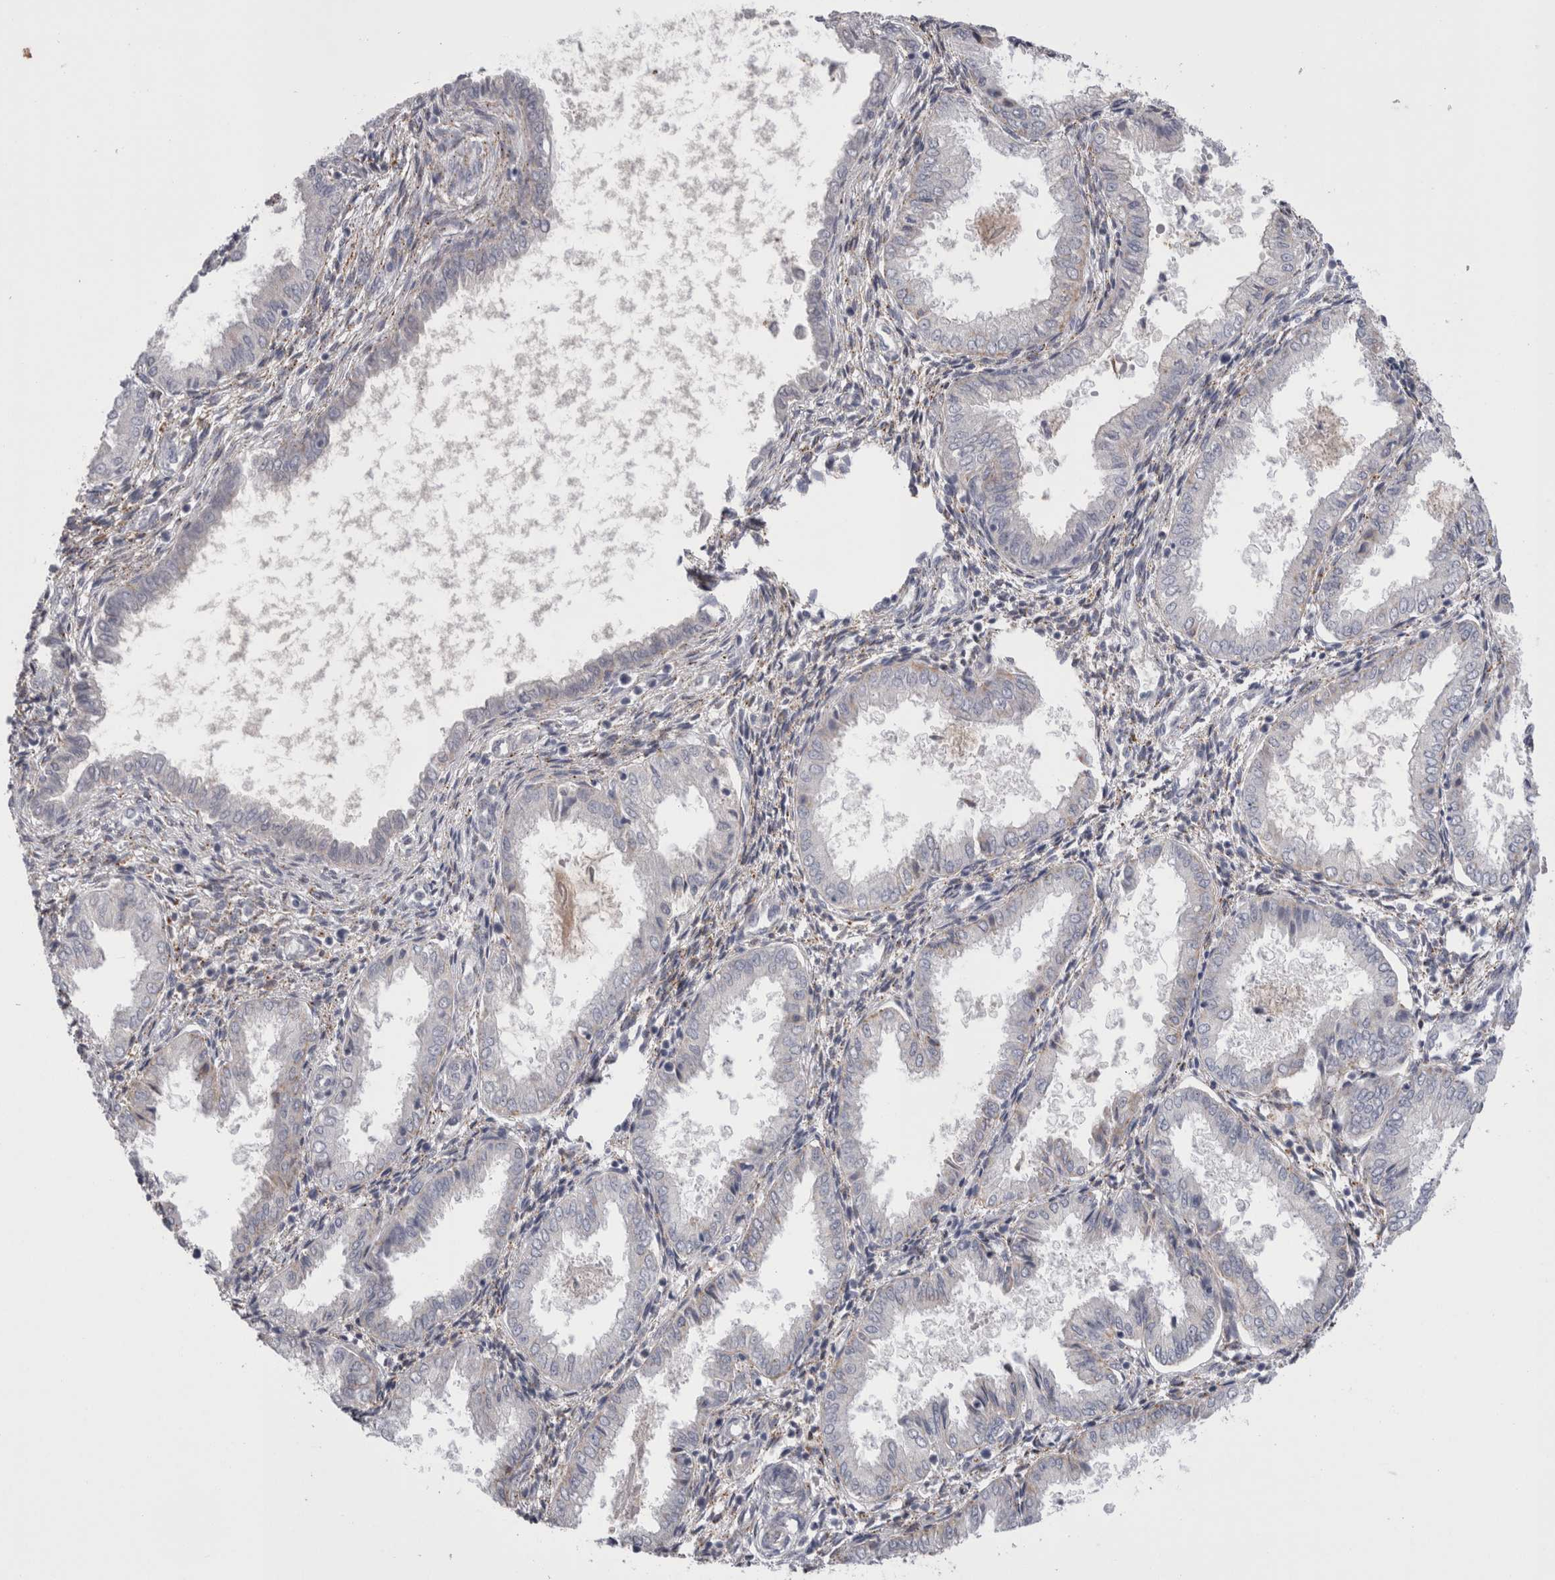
{"staining": {"intensity": "weak", "quantity": "<25%", "location": "cytoplasmic/membranous"}, "tissue": "endometrium", "cell_type": "Cells in endometrial stroma", "image_type": "normal", "snomed": [{"axis": "morphology", "description": "Normal tissue, NOS"}, {"axis": "topography", "description": "Endometrium"}], "caption": "A high-resolution micrograph shows IHC staining of normal endometrium, which exhibits no significant expression in cells in endometrial stroma. The staining was performed using DAB (3,3'-diaminobenzidine) to visualize the protein expression in brown, while the nuclei were stained in blue with hematoxylin (Magnification: 20x).", "gene": "EPDR1", "patient": {"sex": "female", "age": 33}}